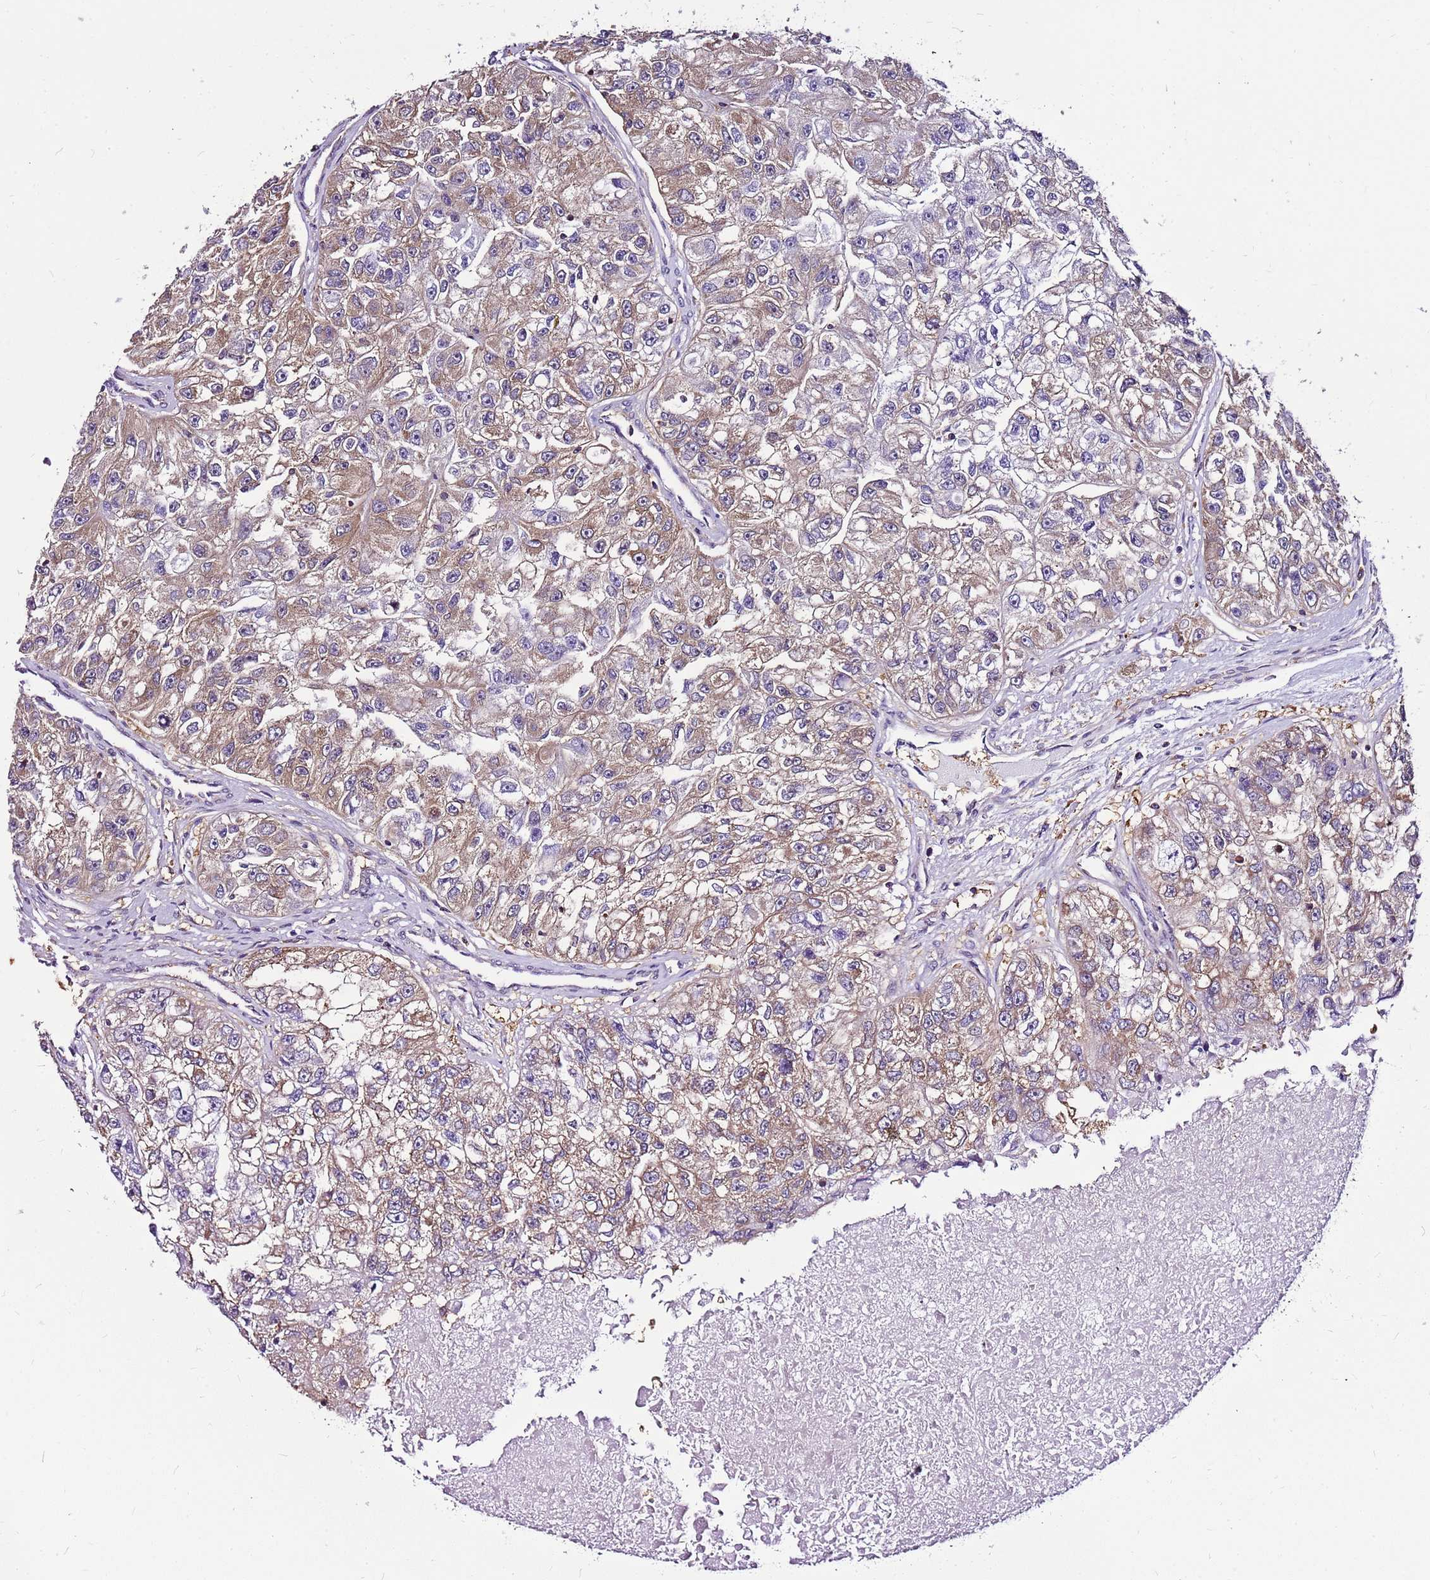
{"staining": {"intensity": "moderate", "quantity": ">75%", "location": "cytoplasmic/membranous"}, "tissue": "renal cancer", "cell_type": "Tumor cells", "image_type": "cancer", "snomed": [{"axis": "morphology", "description": "Adenocarcinoma, NOS"}, {"axis": "topography", "description": "Kidney"}], "caption": "Immunohistochemical staining of renal adenocarcinoma shows moderate cytoplasmic/membranous protein positivity in approximately >75% of tumor cells.", "gene": "ATXN2L", "patient": {"sex": "male", "age": 63}}